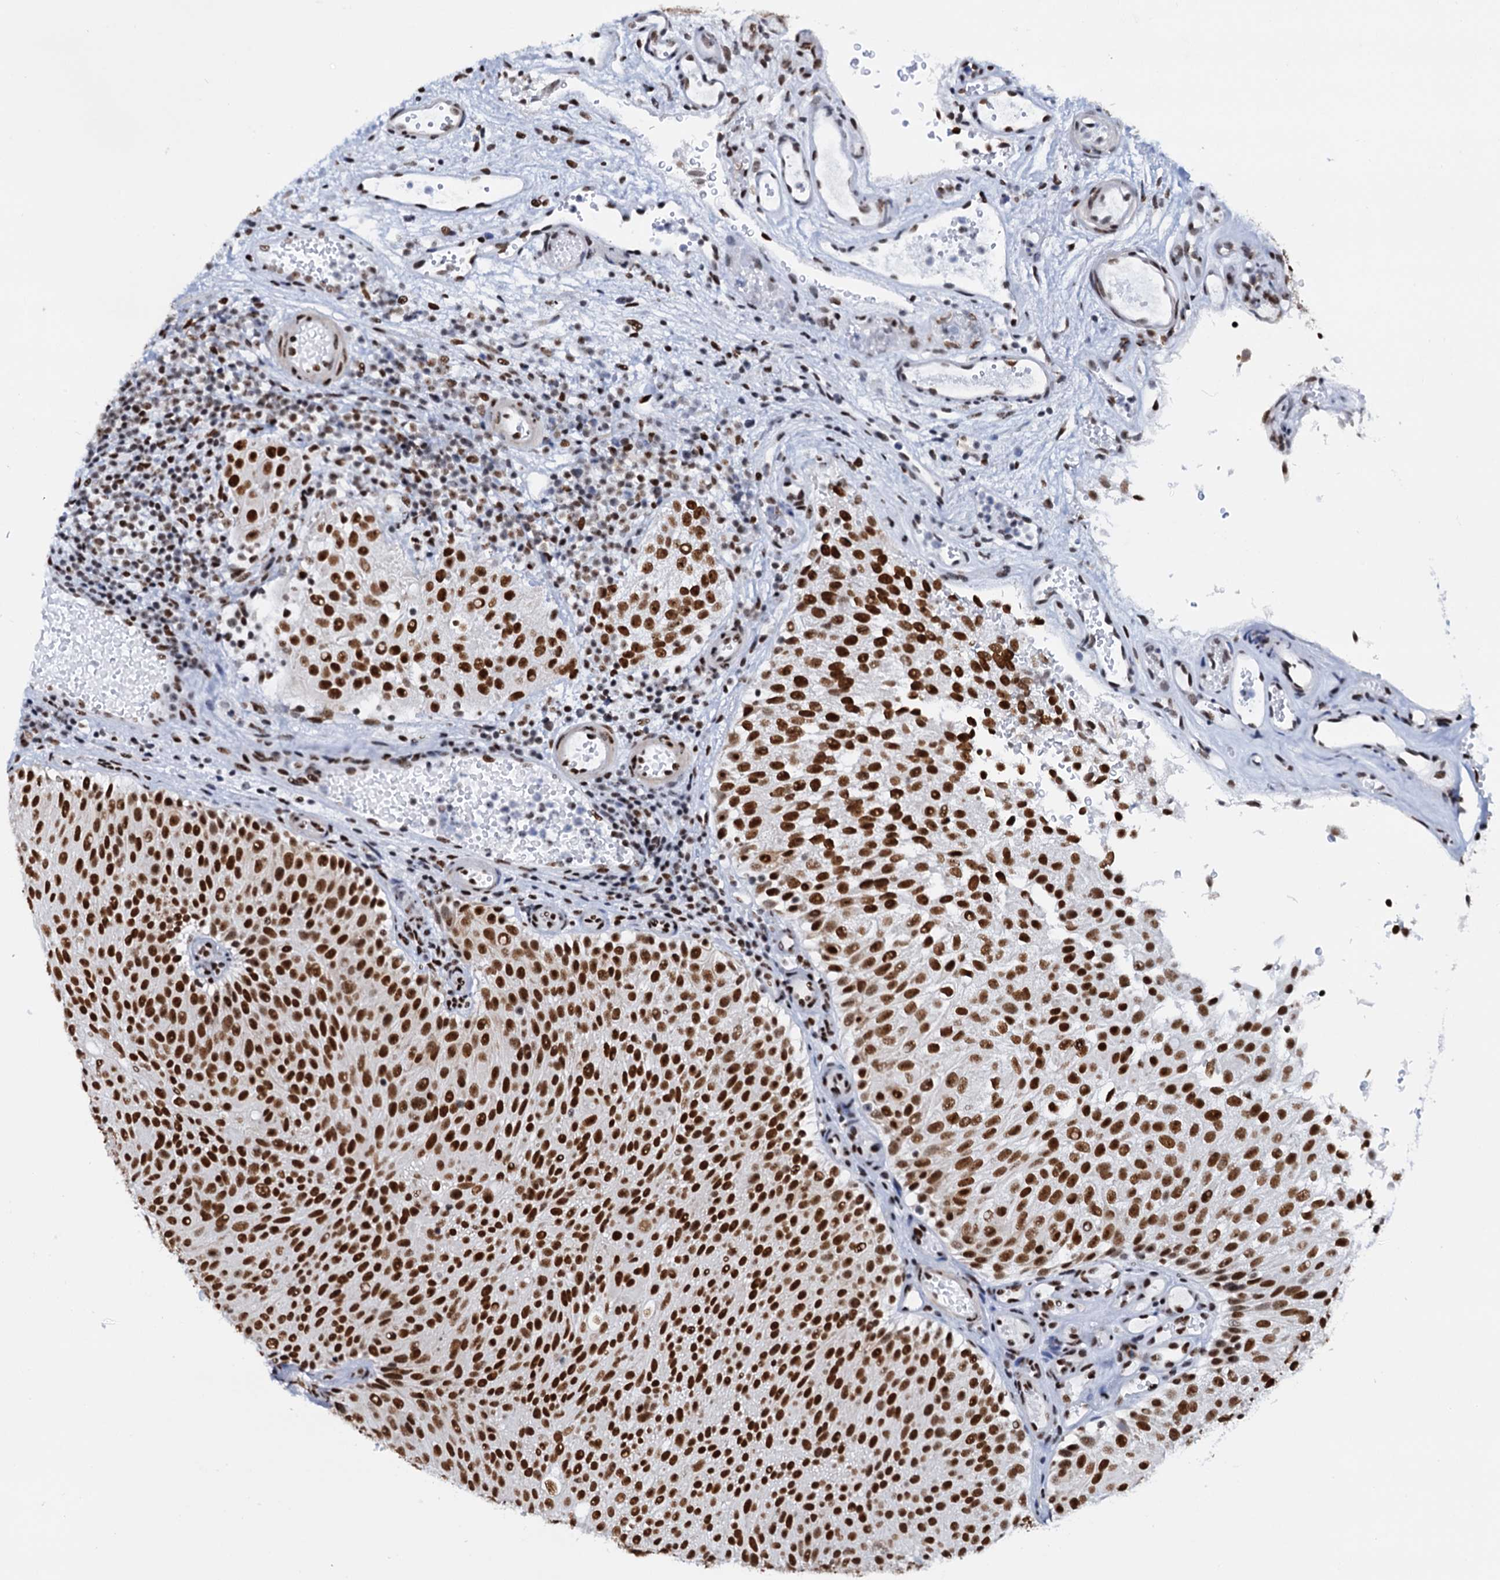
{"staining": {"intensity": "strong", "quantity": ">75%", "location": "nuclear"}, "tissue": "urothelial cancer", "cell_type": "Tumor cells", "image_type": "cancer", "snomed": [{"axis": "morphology", "description": "Urothelial carcinoma, Low grade"}, {"axis": "topography", "description": "Urinary bladder"}], "caption": "Immunohistochemistry (DAB (3,3'-diaminobenzidine)) staining of human urothelial cancer shows strong nuclear protein staining in about >75% of tumor cells.", "gene": "SLTM", "patient": {"sex": "male", "age": 78}}